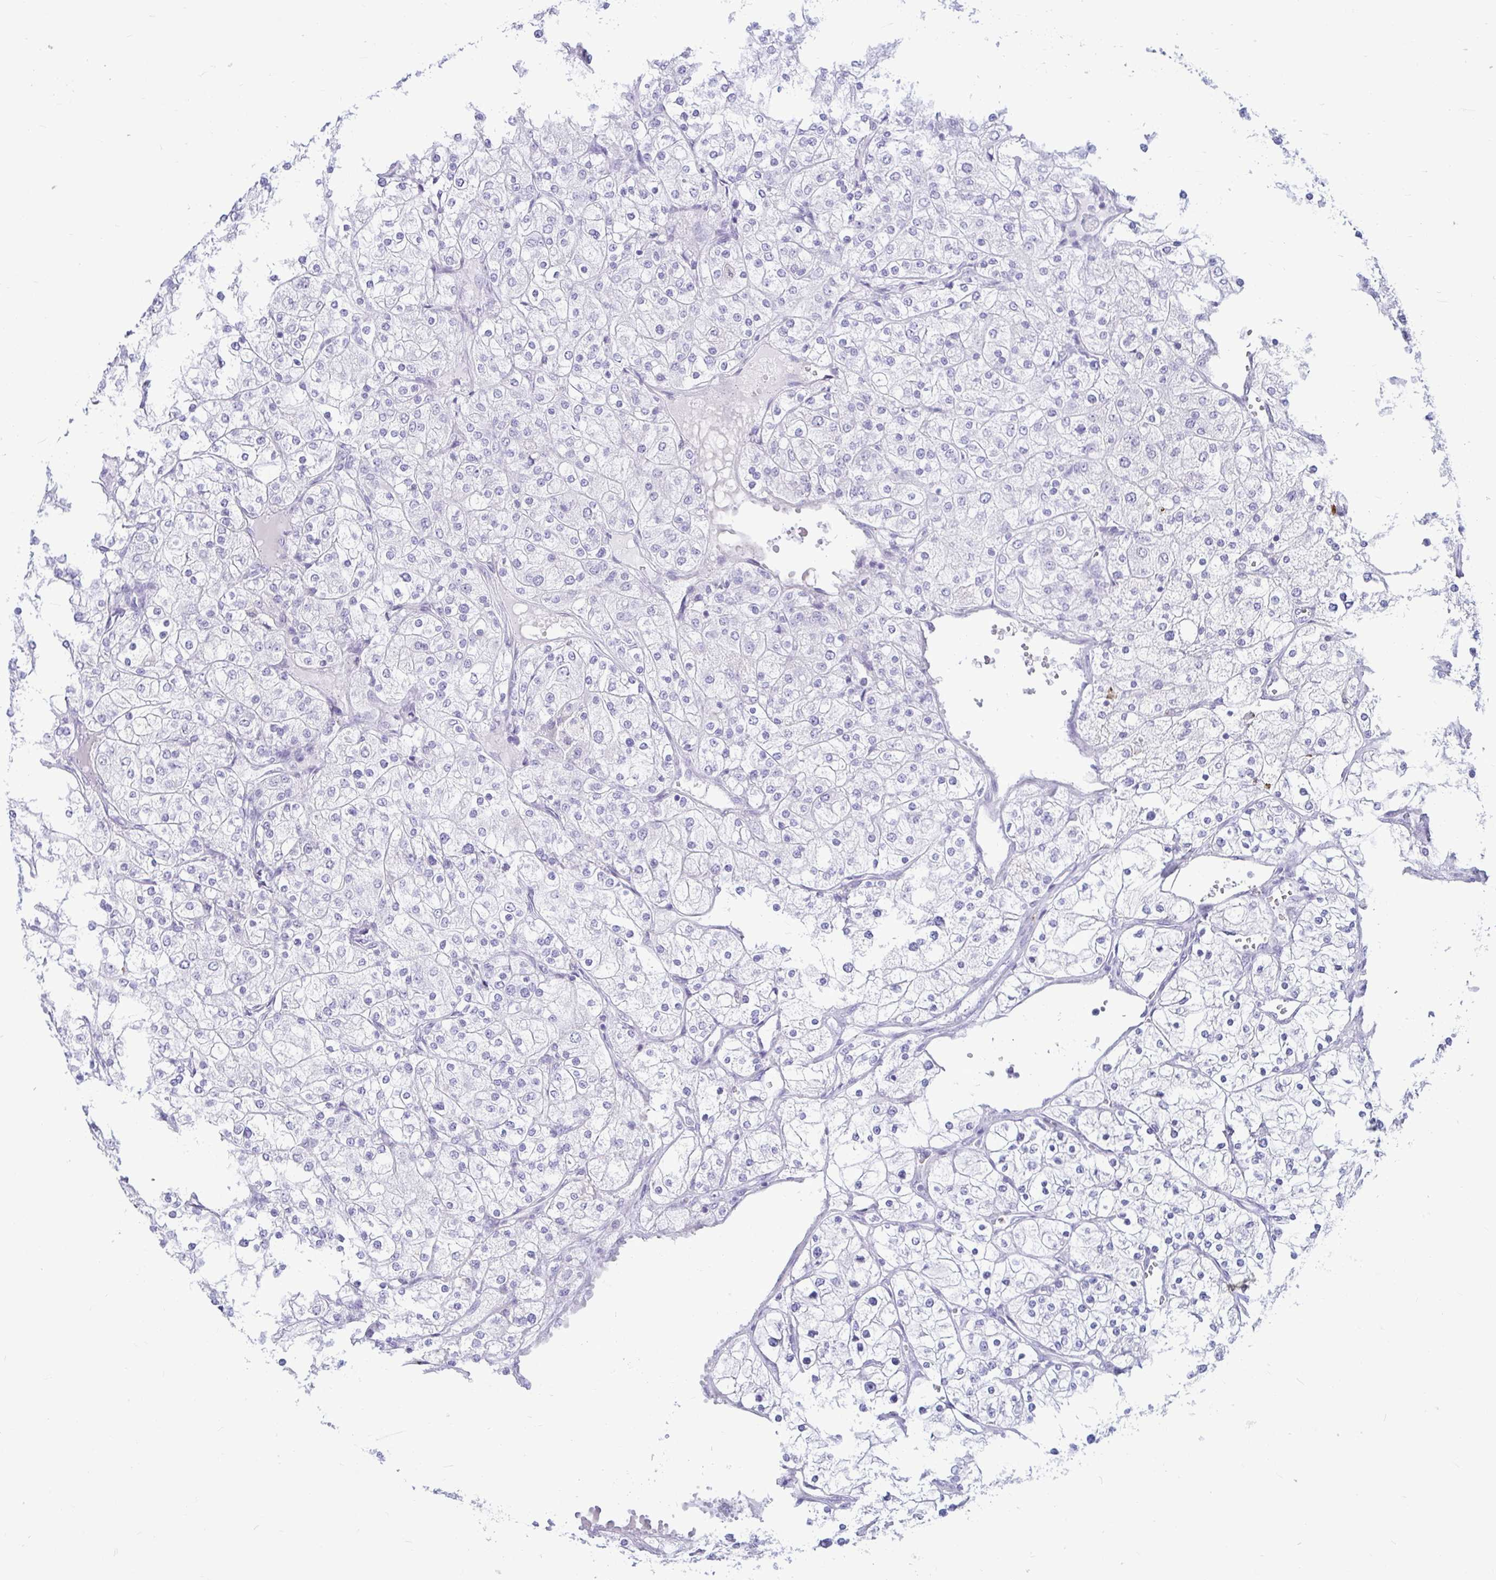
{"staining": {"intensity": "negative", "quantity": "none", "location": "none"}, "tissue": "renal cancer", "cell_type": "Tumor cells", "image_type": "cancer", "snomed": [{"axis": "morphology", "description": "Adenocarcinoma, NOS"}, {"axis": "topography", "description": "Kidney"}], "caption": "Tumor cells show no significant protein staining in renal cancer (adenocarcinoma).", "gene": "ANKRD60", "patient": {"sex": "male", "age": 80}}